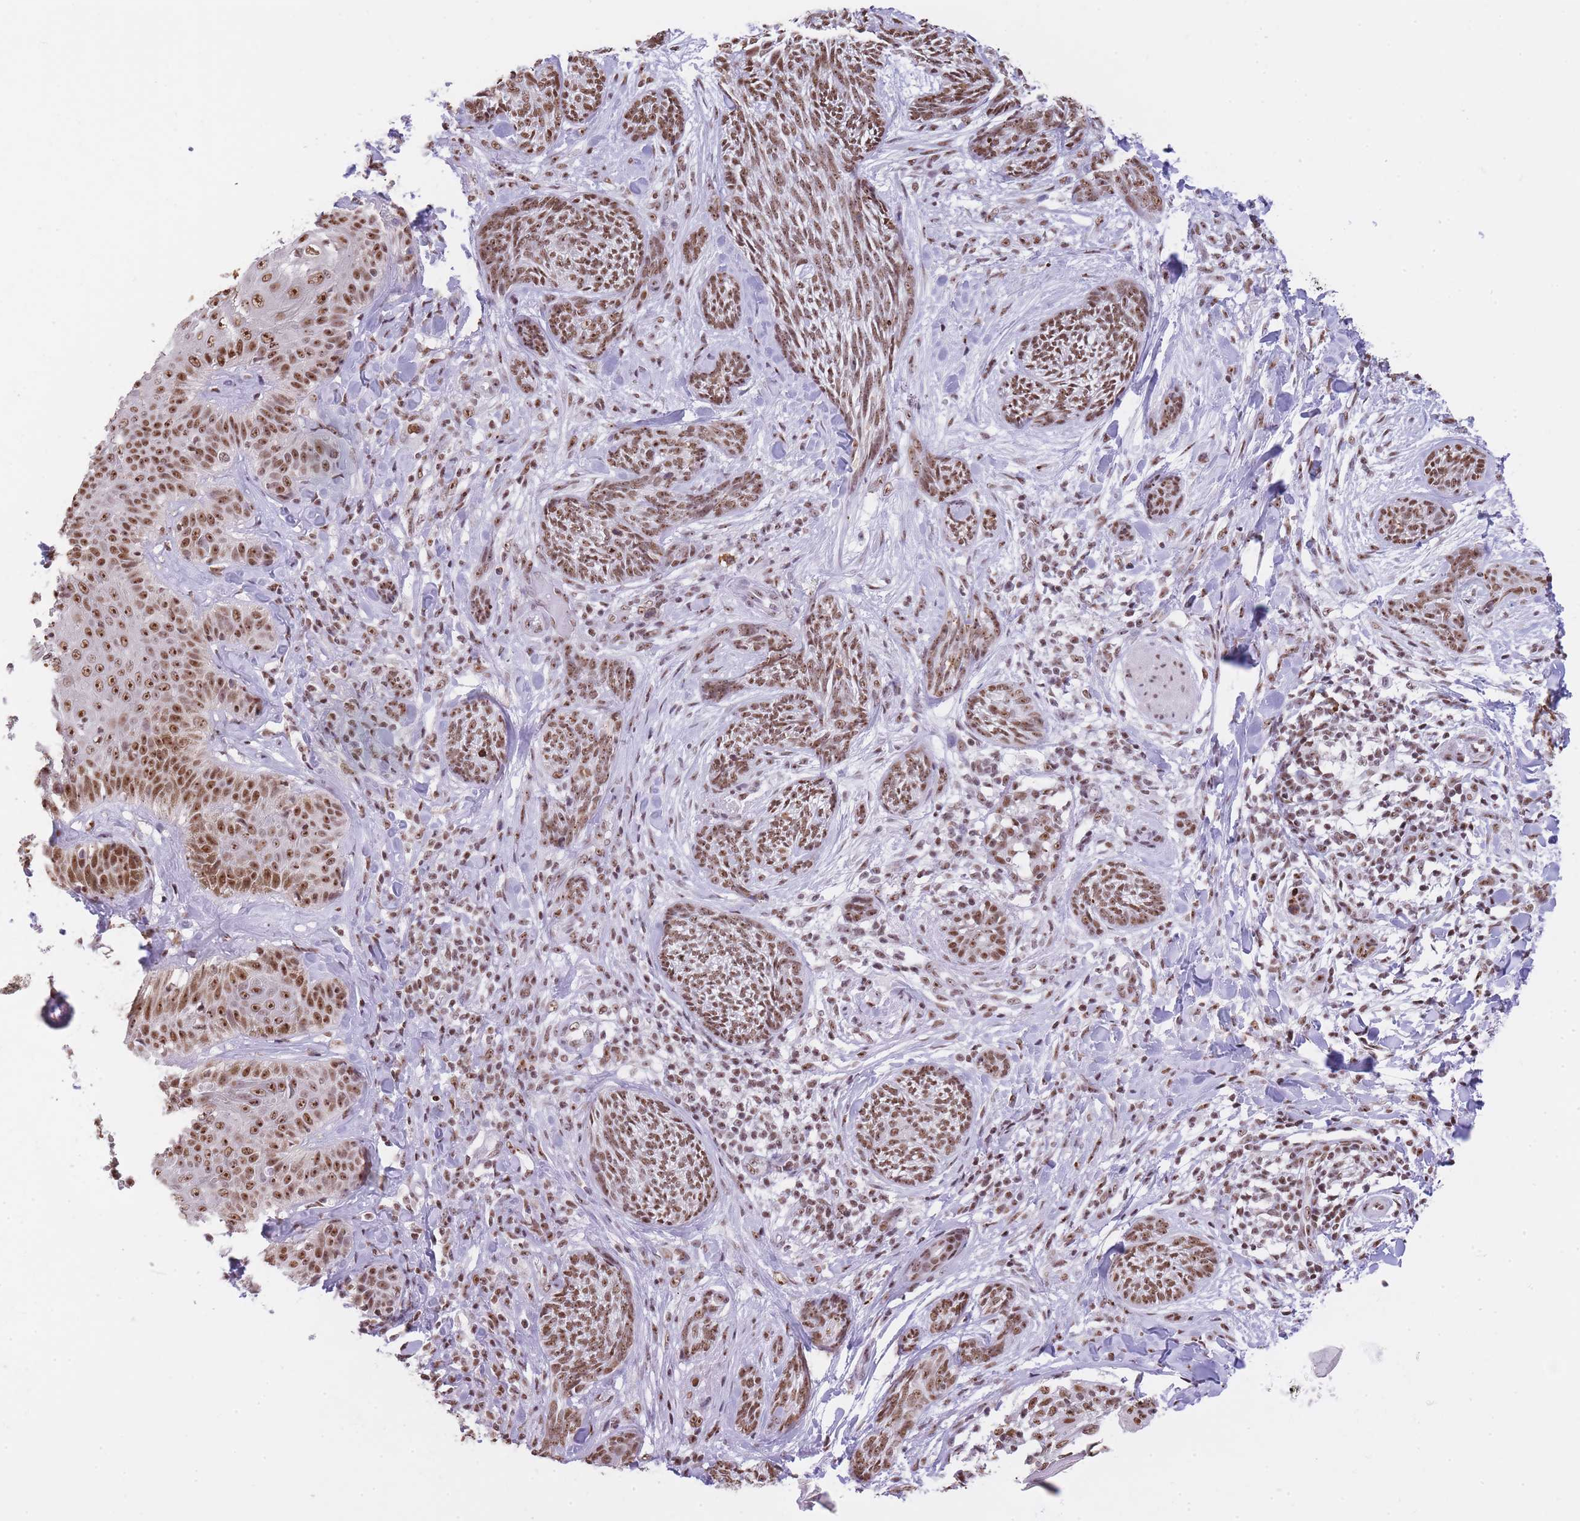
{"staining": {"intensity": "moderate", "quantity": ">75%", "location": "nuclear"}, "tissue": "skin cancer", "cell_type": "Tumor cells", "image_type": "cancer", "snomed": [{"axis": "morphology", "description": "Basal cell carcinoma"}, {"axis": "topography", "description": "Skin"}], "caption": "Human skin cancer (basal cell carcinoma) stained with a protein marker demonstrates moderate staining in tumor cells.", "gene": "EVC2", "patient": {"sex": "male", "age": 73}}